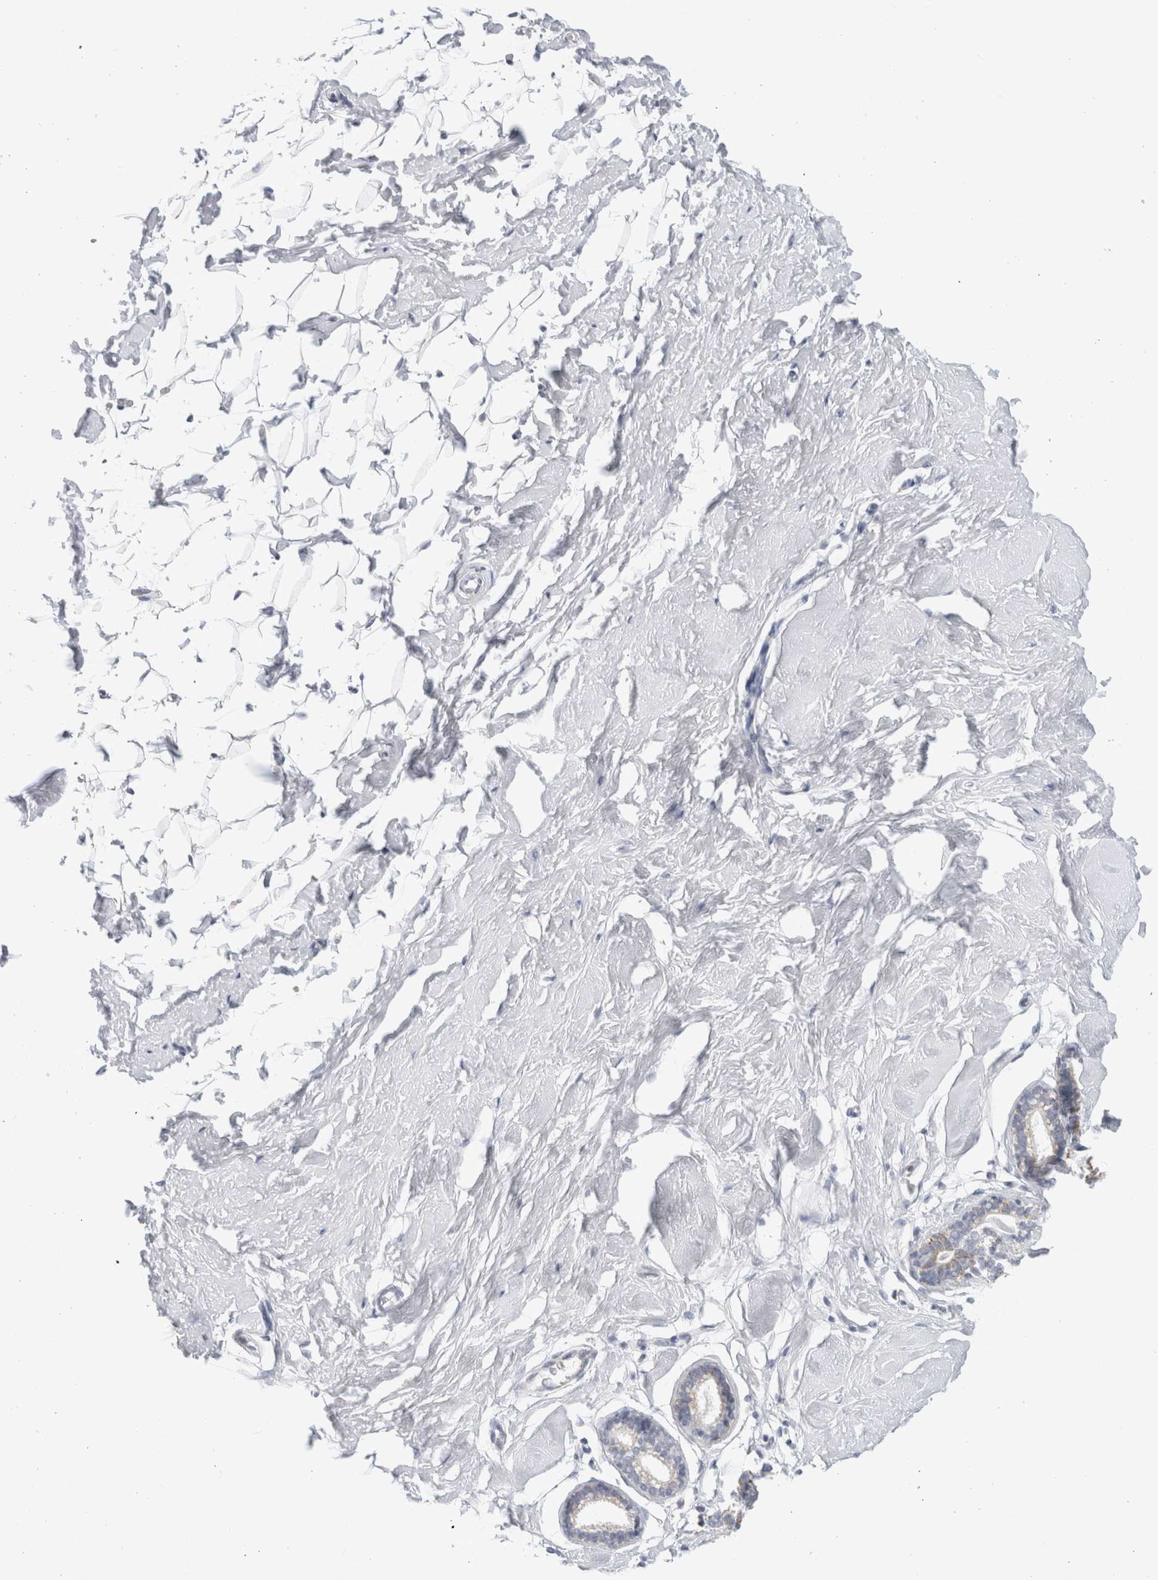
{"staining": {"intensity": "negative", "quantity": "none", "location": "none"}, "tissue": "breast", "cell_type": "Adipocytes", "image_type": "normal", "snomed": [{"axis": "morphology", "description": "Normal tissue, NOS"}, {"axis": "topography", "description": "Breast"}], "caption": "Human breast stained for a protein using IHC shows no positivity in adipocytes.", "gene": "FAHD1", "patient": {"sex": "female", "age": 23}}